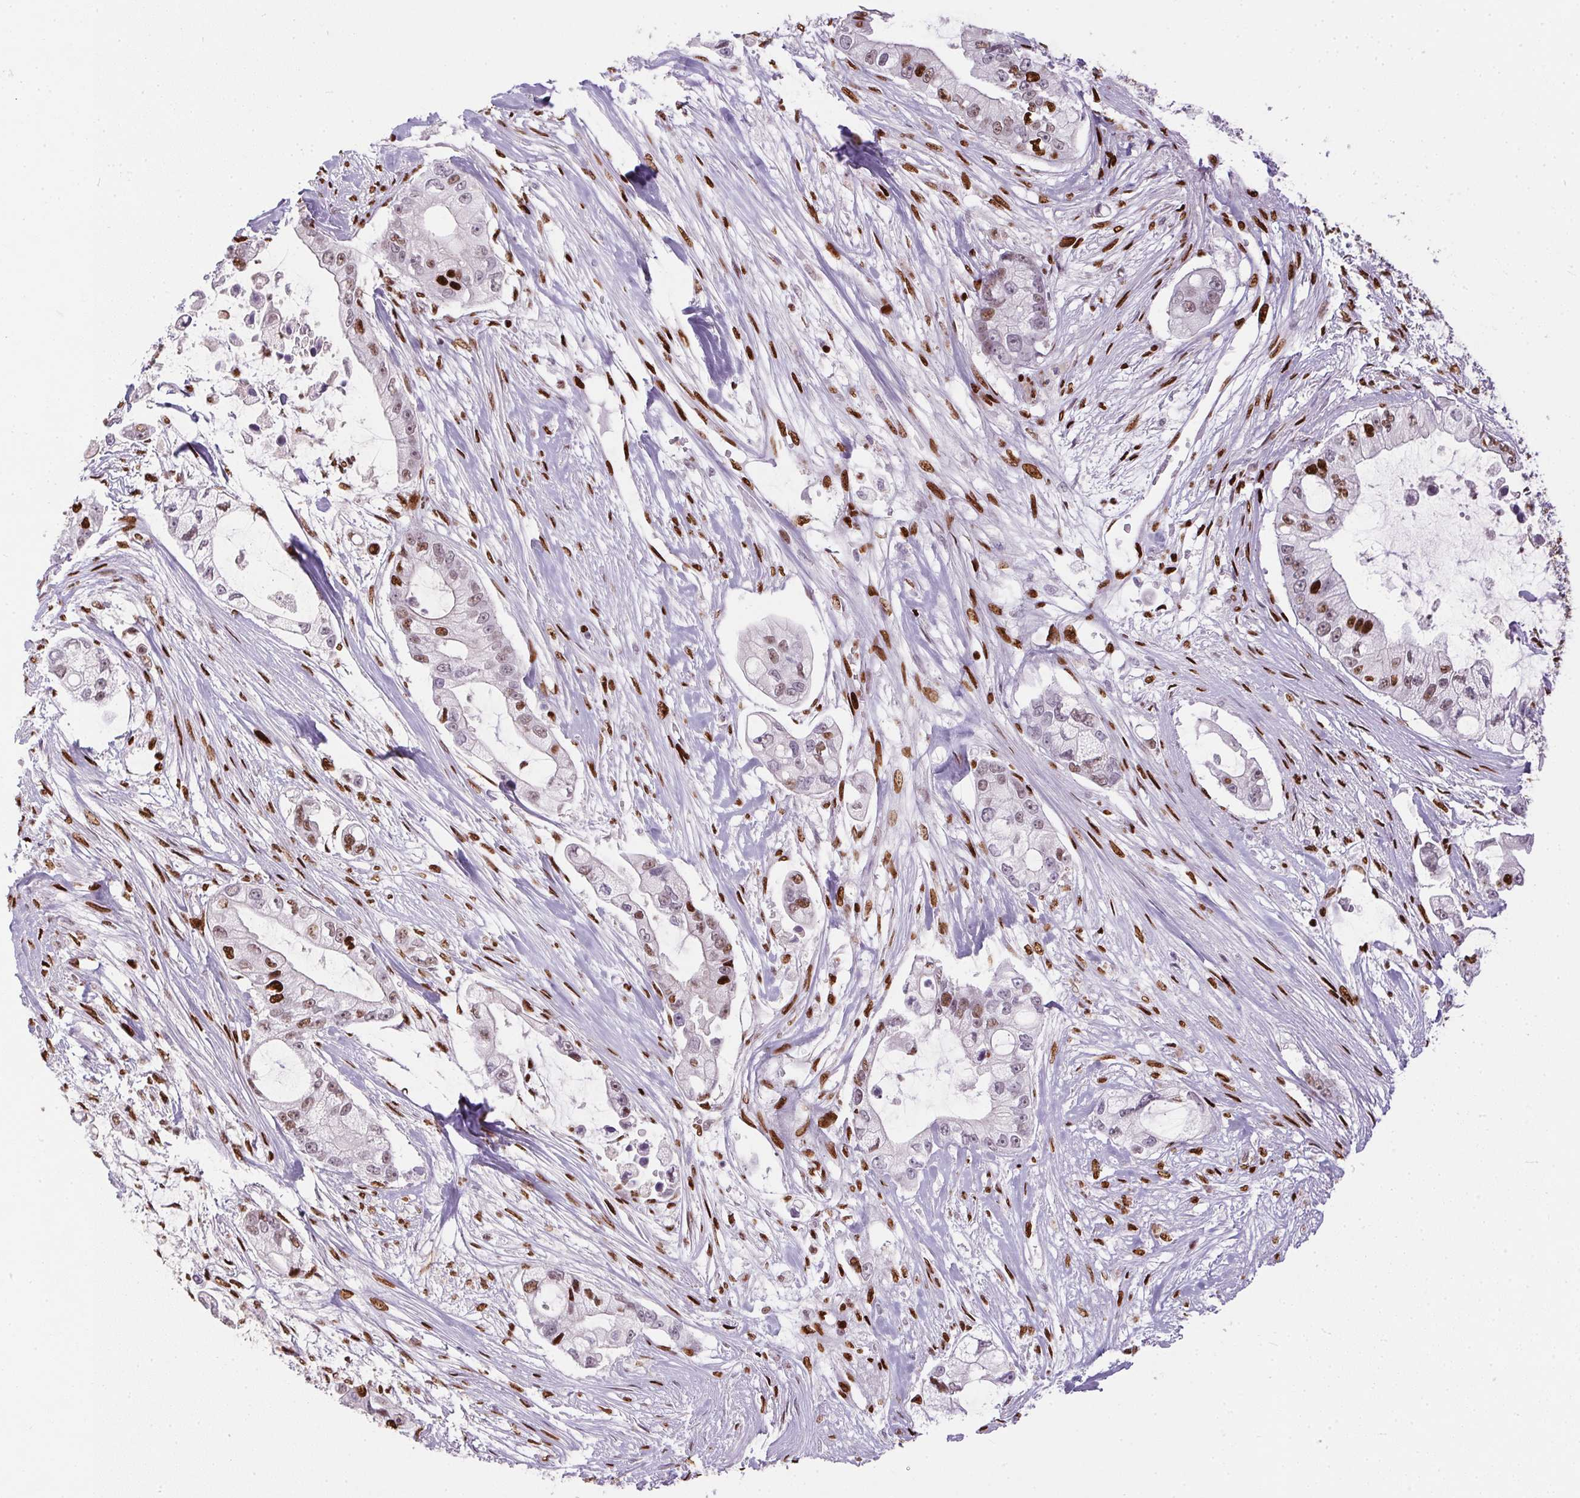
{"staining": {"intensity": "strong", "quantity": "<25%", "location": "nuclear"}, "tissue": "pancreatic cancer", "cell_type": "Tumor cells", "image_type": "cancer", "snomed": [{"axis": "morphology", "description": "Adenocarcinoma, NOS"}, {"axis": "topography", "description": "Pancreas"}], "caption": "High-power microscopy captured an IHC histopathology image of pancreatic cancer (adenocarcinoma), revealing strong nuclear expression in about <25% of tumor cells.", "gene": "PAGE3", "patient": {"sex": "female", "age": 69}}